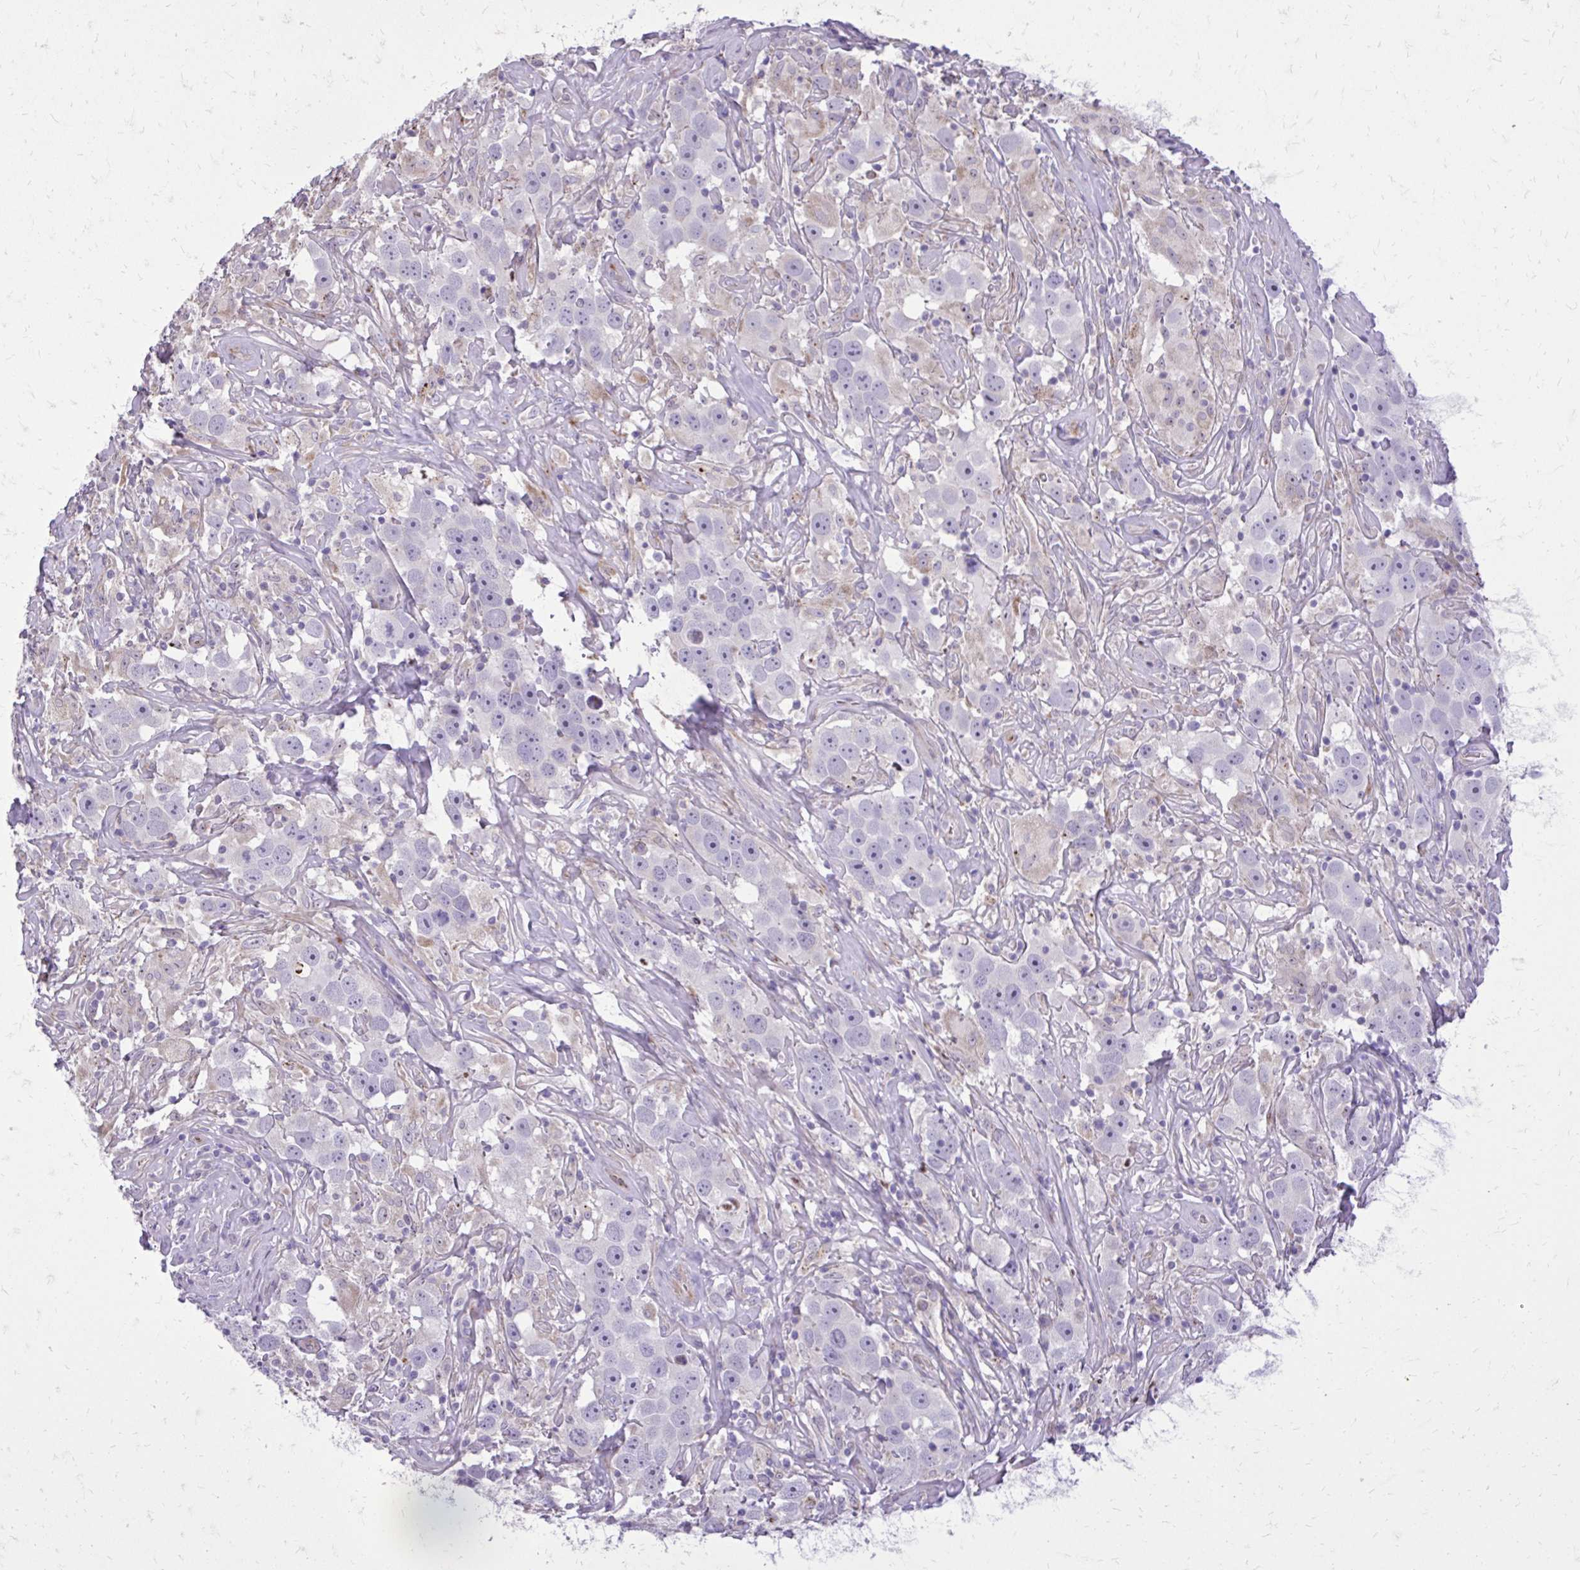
{"staining": {"intensity": "negative", "quantity": "none", "location": "none"}, "tissue": "testis cancer", "cell_type": "Tumor cells", "image_type": "cancer", "snomed": [{"axis": "morphology", "description": "Seminoma, NOS"}, {"axis": "topography", "description": "Testis"}], "caption": "IHC of testis seminoma demonstrates no positivity in tumor cells. (Stains: DAB immunohistochemistry (IHC) with hematoxylin counter stain, Microscopy: brightfield microscopy at high magnification).", "gene": "ABCC3", "patient": {"sex": "male", "age": 49}}